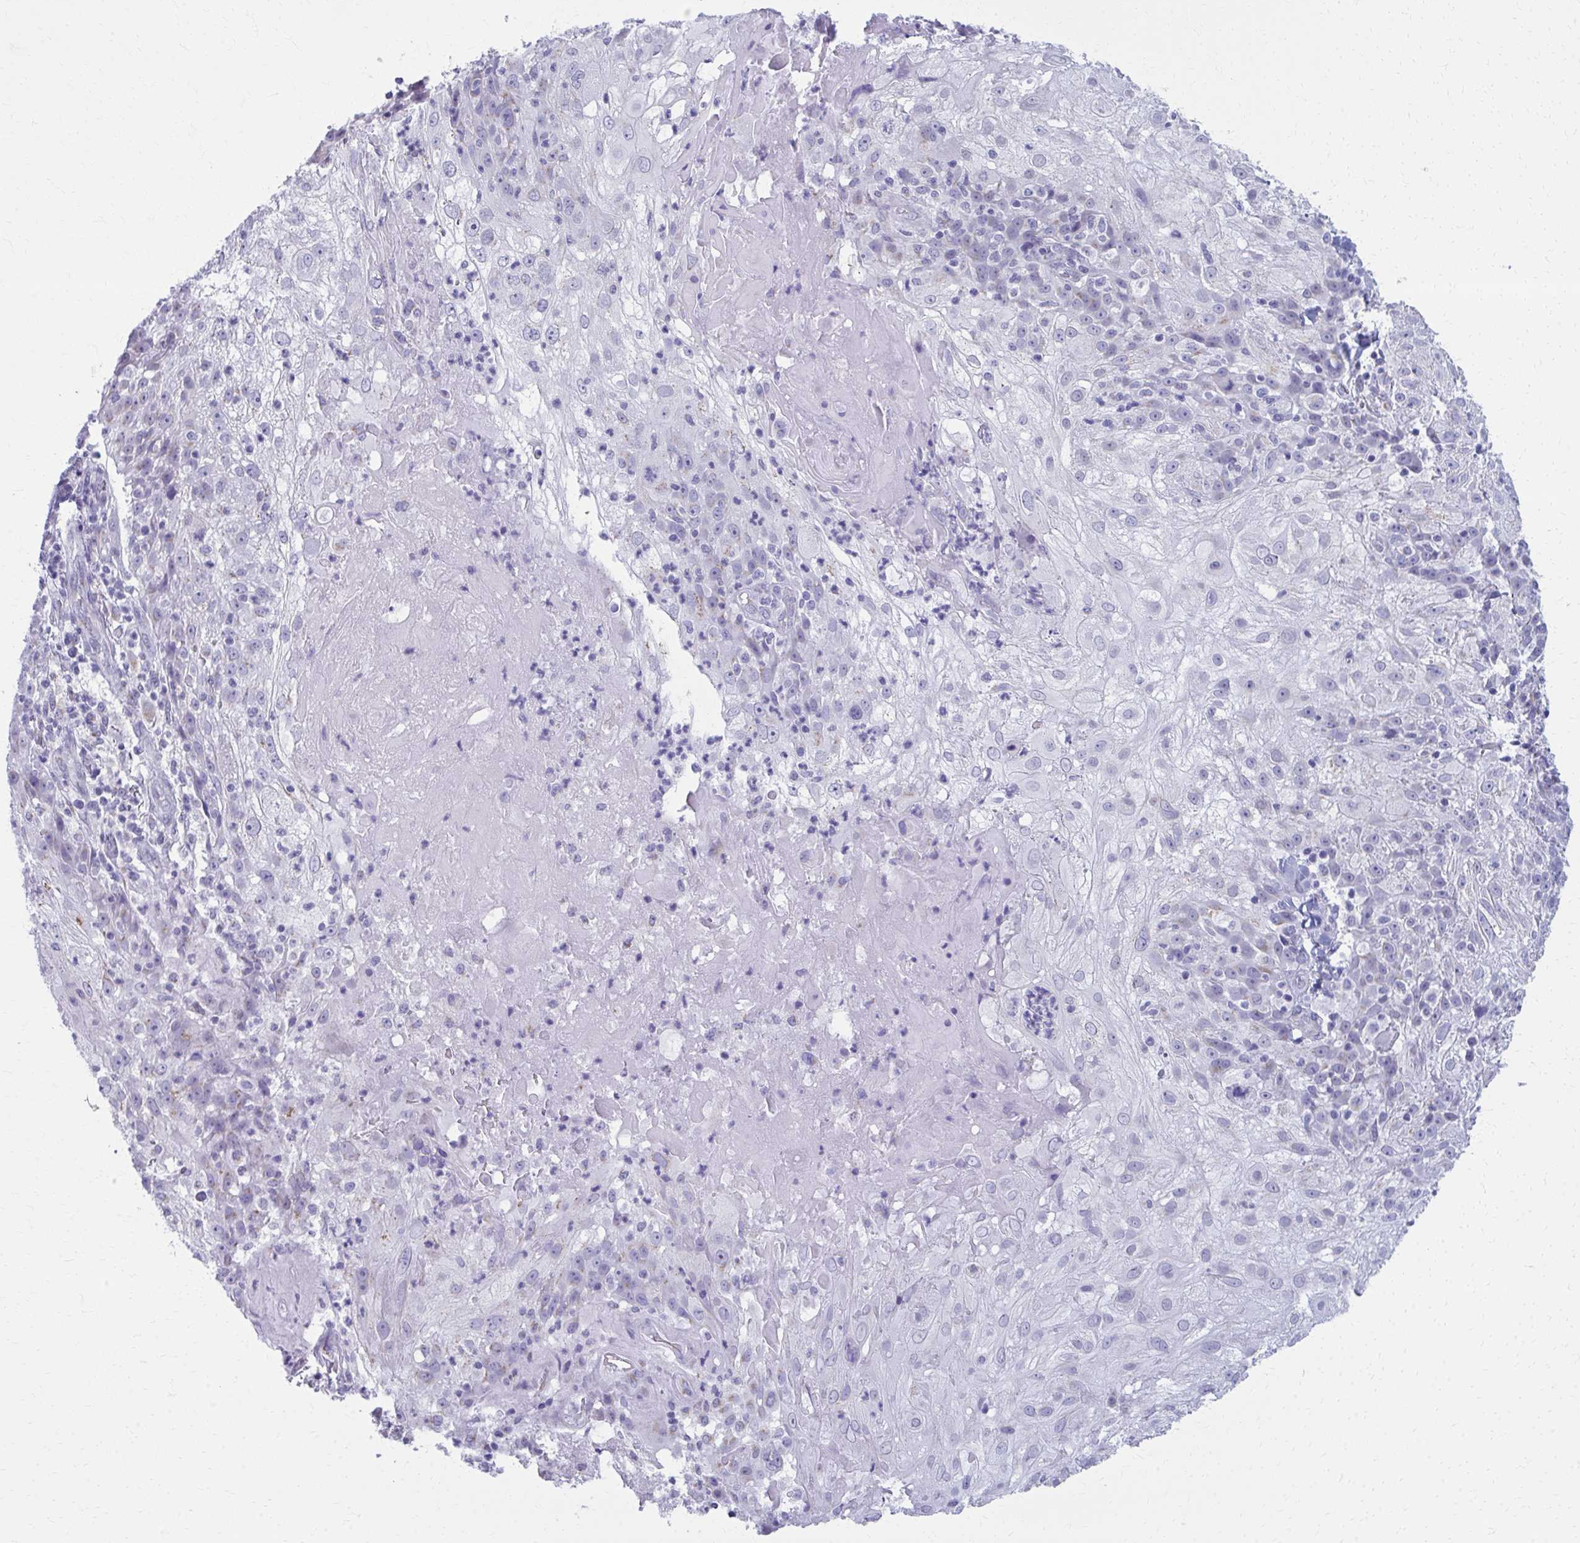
{"staining": {"intensity": "negative", "quantity": "none", "location": "none"}, "tissue": "skin cancer", "cell_type": "Tumor cells", "image_type": "cancer", "snomed": [{"axis": "morphology", "description": "Normal tissue, NOS"}, {"axis": "morphology", "description": "Squamous cell carcinoma, NOS"}, {"axis": "topography", "description": "Skin"}], "caption": "High power microscopy photomicrograph of an IHC histopathology image of squamous cell carcinoma (skin), revealing no significant expression in tumor cells. The staining was performed using DAB (3,3'-diaminobenzidine) to visualize the protein expression in brown, while the nuclei were stained in blue with hematoxylin (Magnification: 20x).", "gene": "SCLY", "patient": {"sex": "female", "age": 83}}